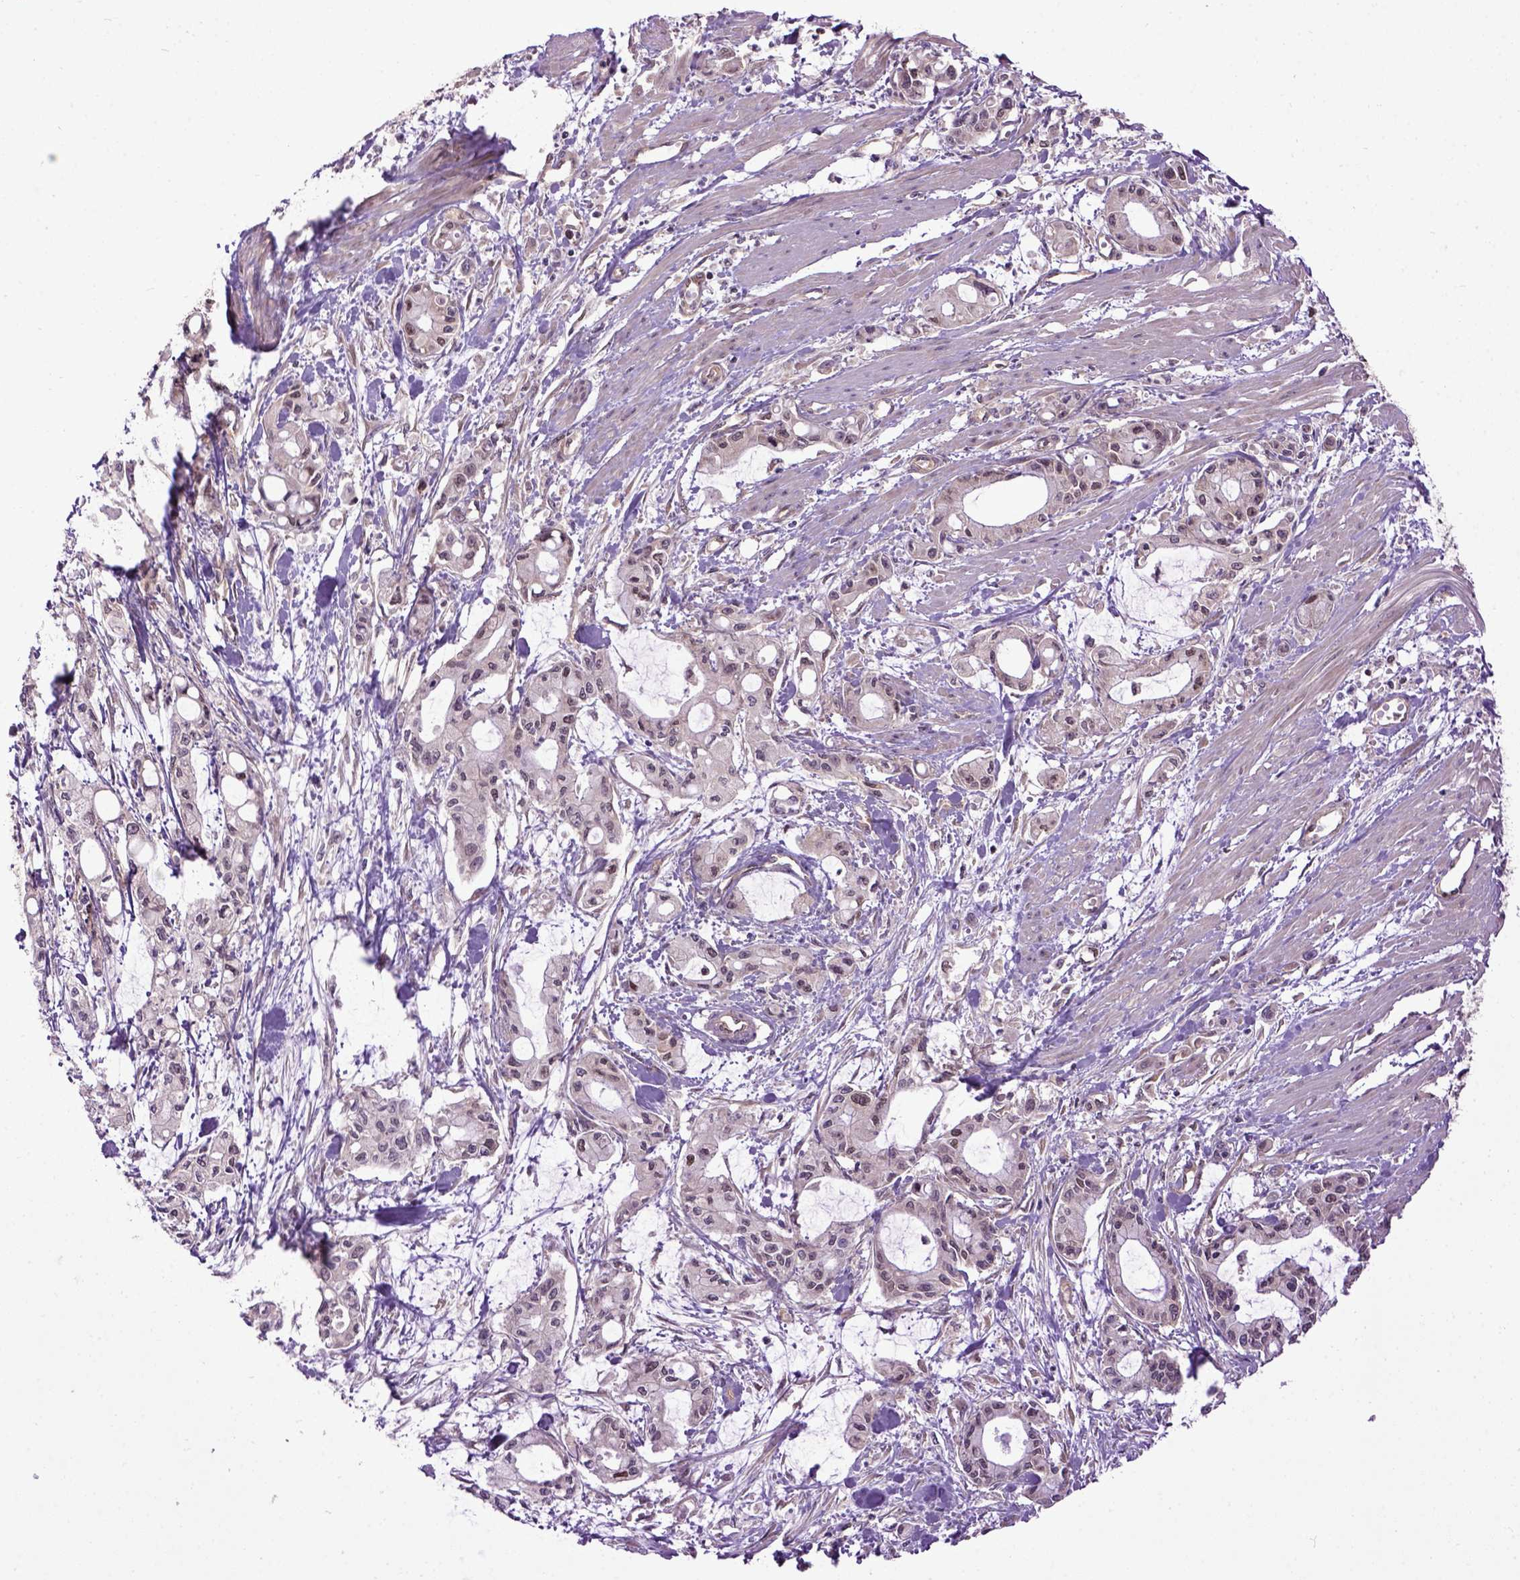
{"staining": {"intensity": "moderate", "quantity": "<25%", "location": "nuclear"}, "tissue": "pancreatic cancer", "cell_type": "Tumor cells", "image_type": "cancer", "snomed": [{"axis": "morphology", "description": "Adenocarcinoma, NOS"}, {"axis": "topography", "description": "Pancreas"}], "caption": "Pancreatic adenocarcinoma stained for a protein displays moderate nuclear positivity in tumor cells. (DAB (3,3'-diaminobenzidine) IHC, brown staining for protein, blue staining for nuclei).", "gene": "WDR48", "patient": {"sex": "male", "age": 48}}